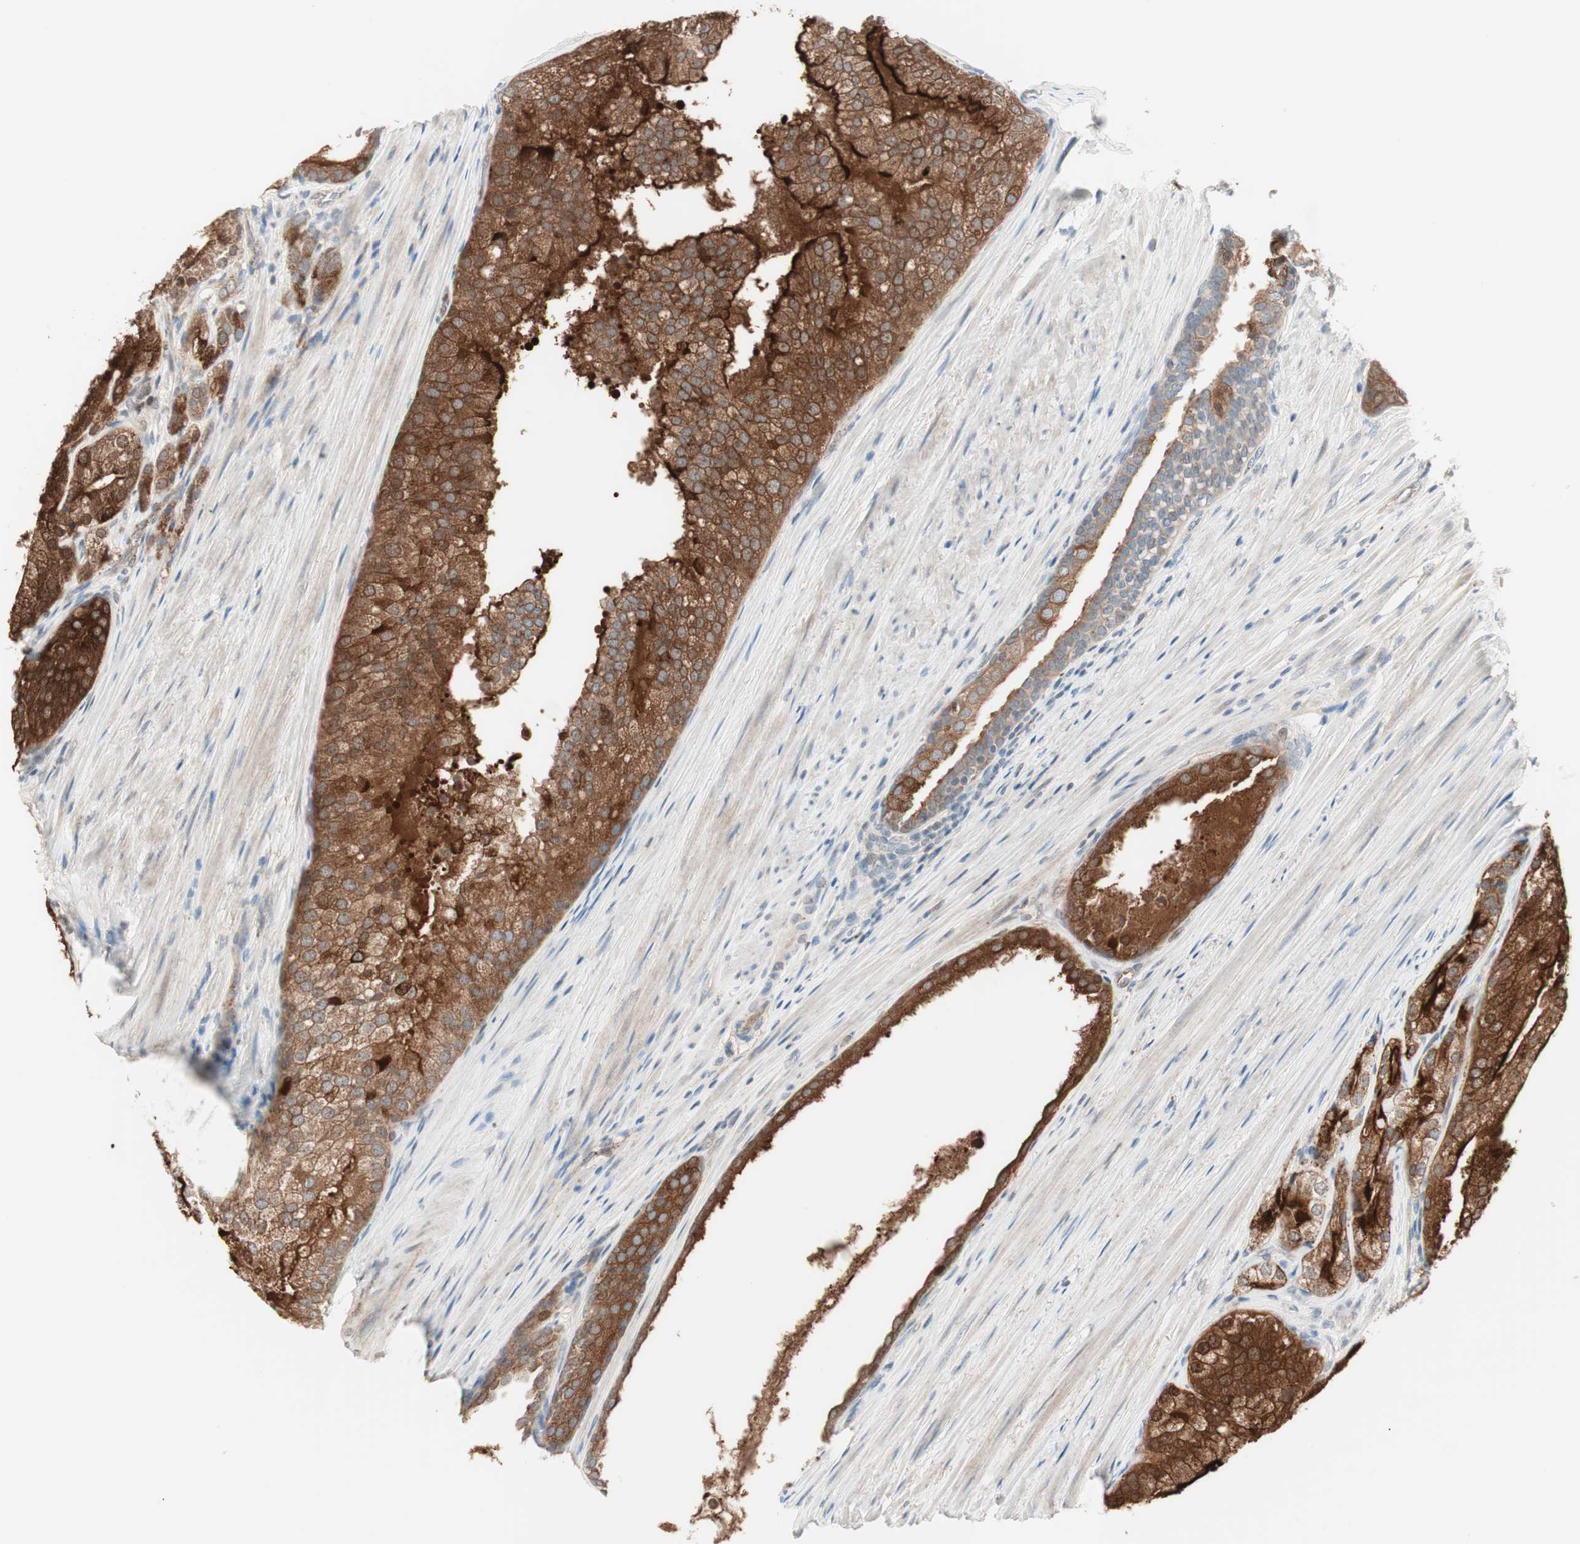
{"staining": {"intensity": "strong", "quantity": ">75%", "location": "cytoplasmic/membranous"}, "tissue": "prostate cancer", "cell_type": "Tumor cells", "image_type": "cancer", "snomed": [{"axis": "morphology", "description": "Adenocarcinoma, Low grade"}, {"axis": "topography", "description": "Prostate"}], "caption": "The photomicrograph displays staining of adenocarcinoma (low-grade) (prostate), revealing strong cytoplasmic/membranous protein expression (brown color) within tumor cells.", "gene": "FGFR4", "patient": {"sex": "male", "age": 69}}